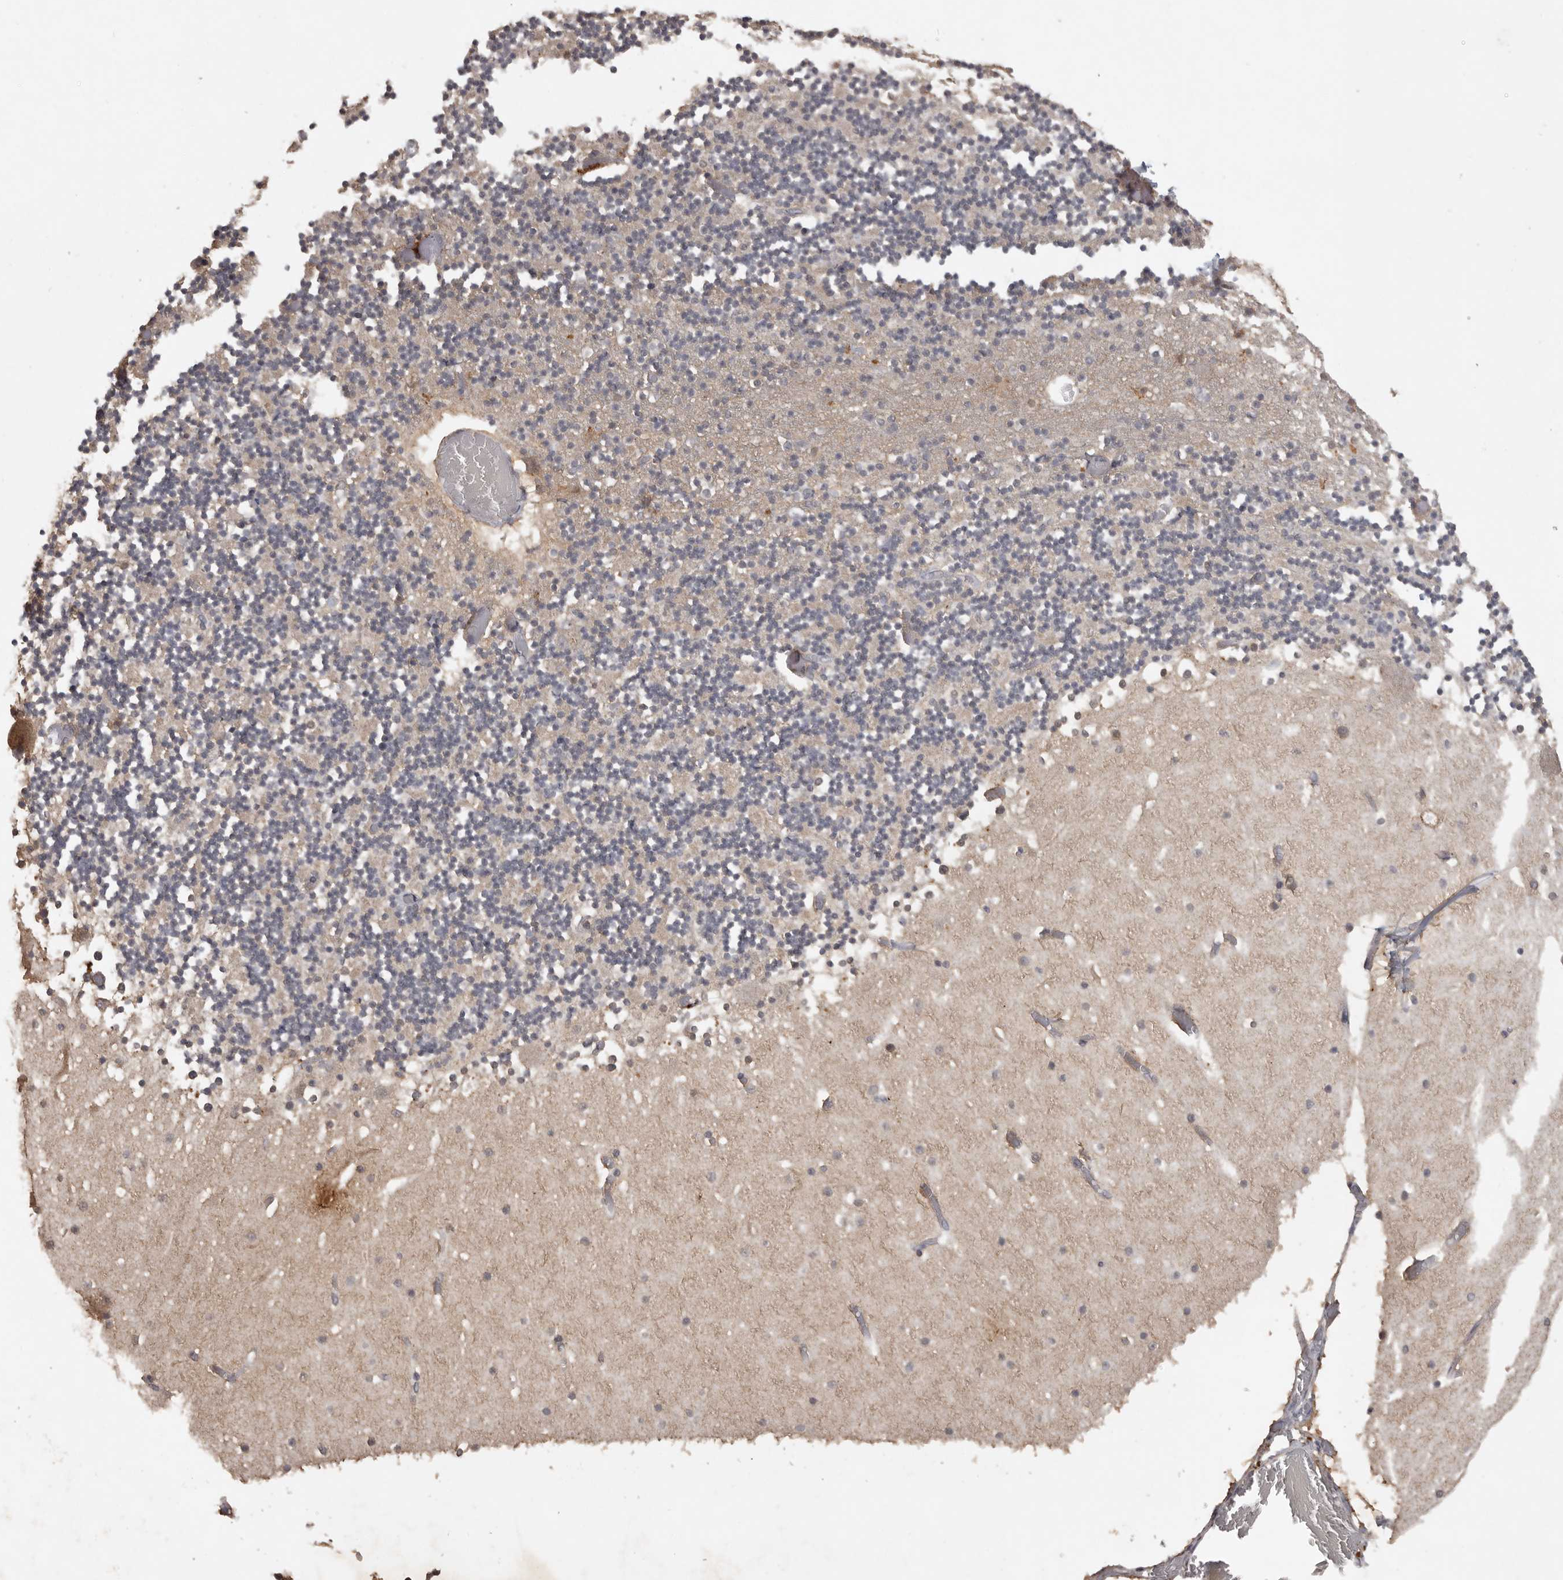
{"staining": {"intensity": "weak", "quantity": "<25%", "location": "cytoplasmic/membranous"}, "tissue": "cerebellum", "cell_type": "Cells in granular layer", "image_type": "normal", "snomed": [{"axis": "morphology", "description": "Normal tissue, NOS"}, {"axis": "topography", "description": "Cerebellum"}], "caption": "This is a histopathology image of immunohistochemistry (IHC) staining of unremarkable cerebellum, which shows no expression in cells in granular layer. Brightfield microscopy of IHC stained with DAB (3,3'-diaminobenzidine) (brown) and hematoxylin (blue), captured at high magnification.", "gene": "ADAMTS4", "patient": {"sex": "female", "age": 28}}